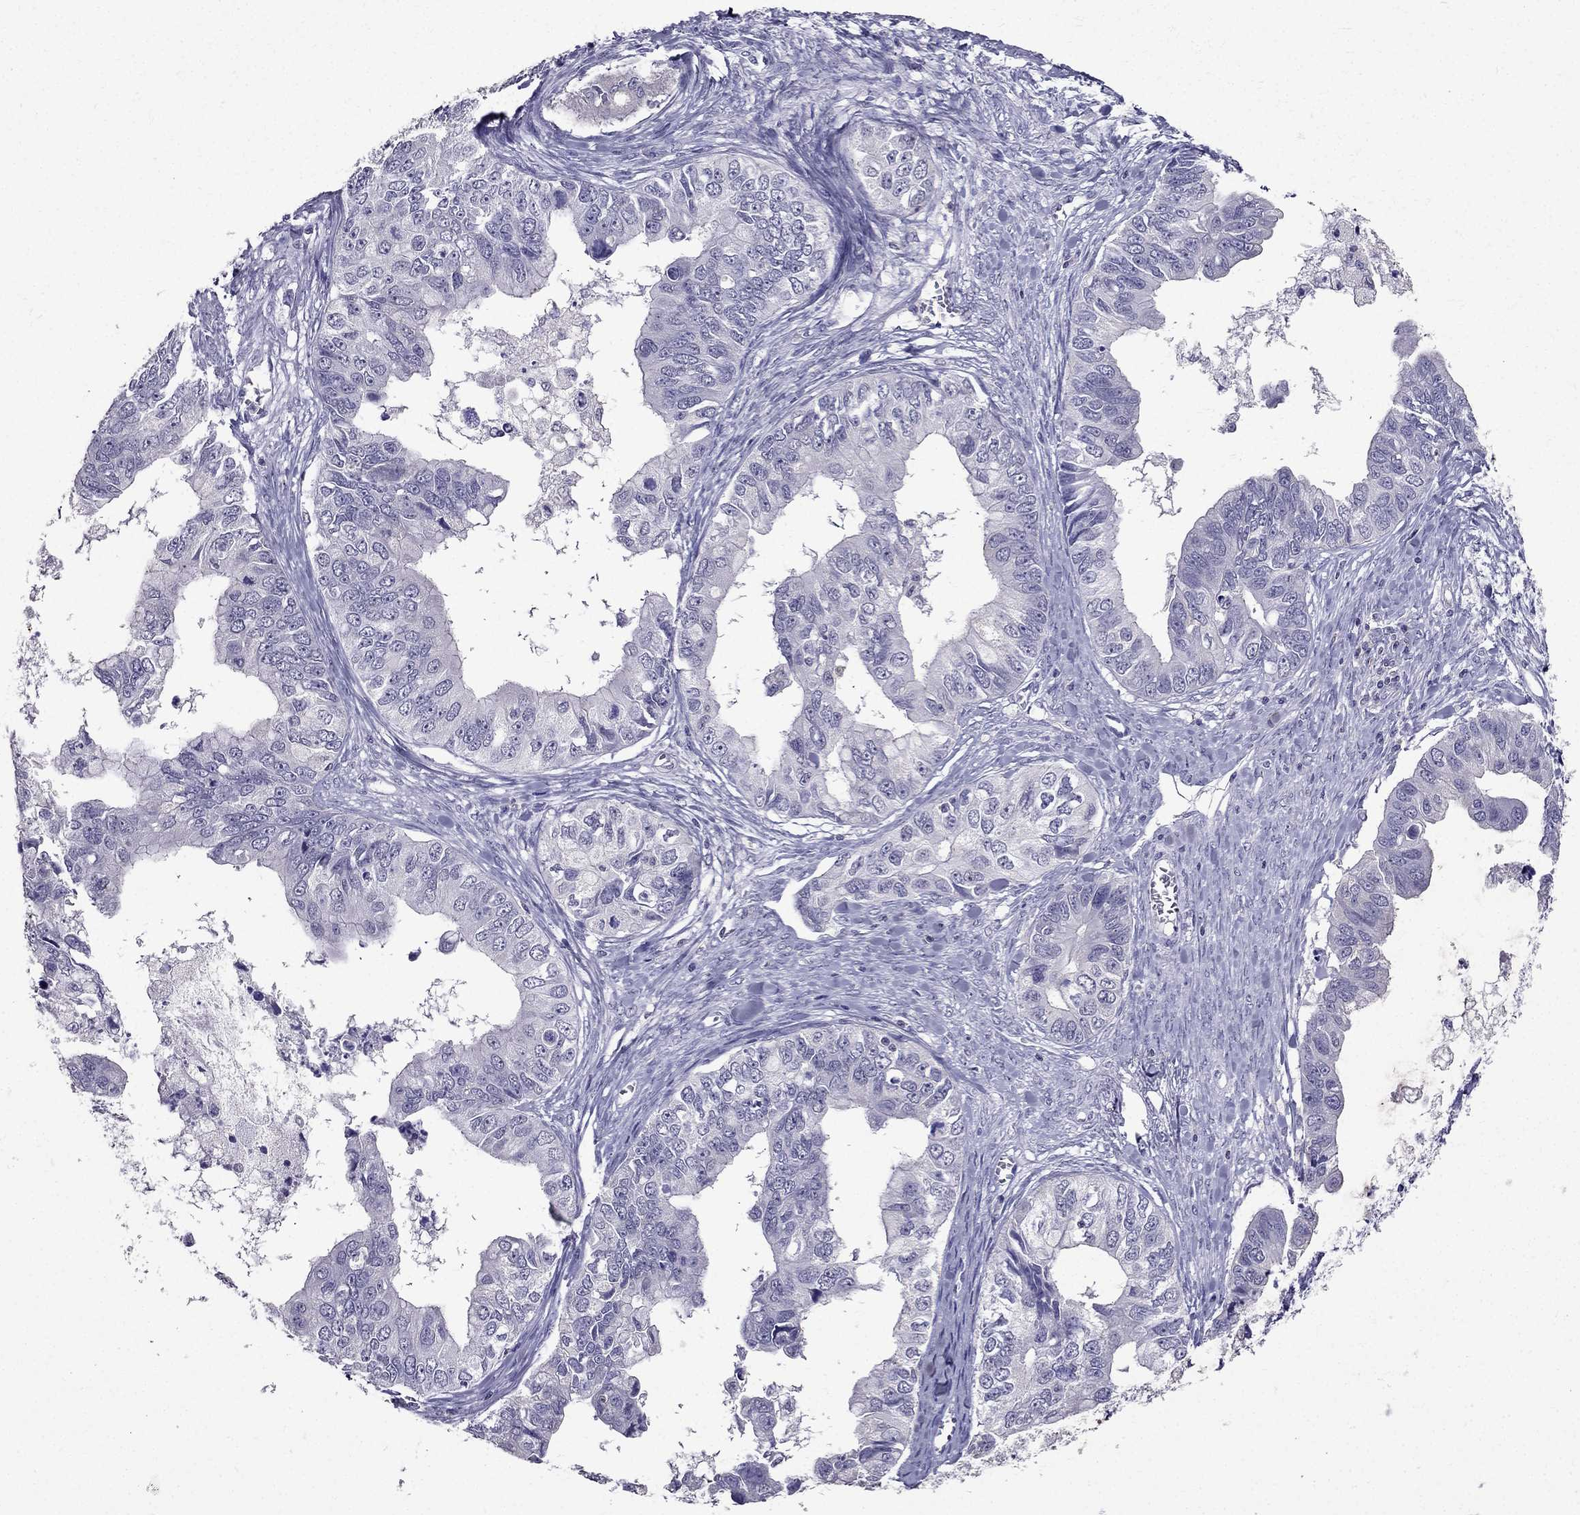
{"staining": {"intensity": "negative", "quantity": "none", "location": "none"}, "tissue": "ovarian cancer", "cell_type": "Tumor cells", "image_type": "cancer", "snomed": [{"axis": "morphology", "description": "Cystadenocarcinoma, mucinous, NOS"}, {"axis": "topography", "description": "Ovary"}], "caption": "Human ovarian cancer stained for a protein using immunohistochemistry (IHC) reveals no expression in tumor cells.", "gene": "AAK1", "patient": {"sex": "female", "age": 76}}